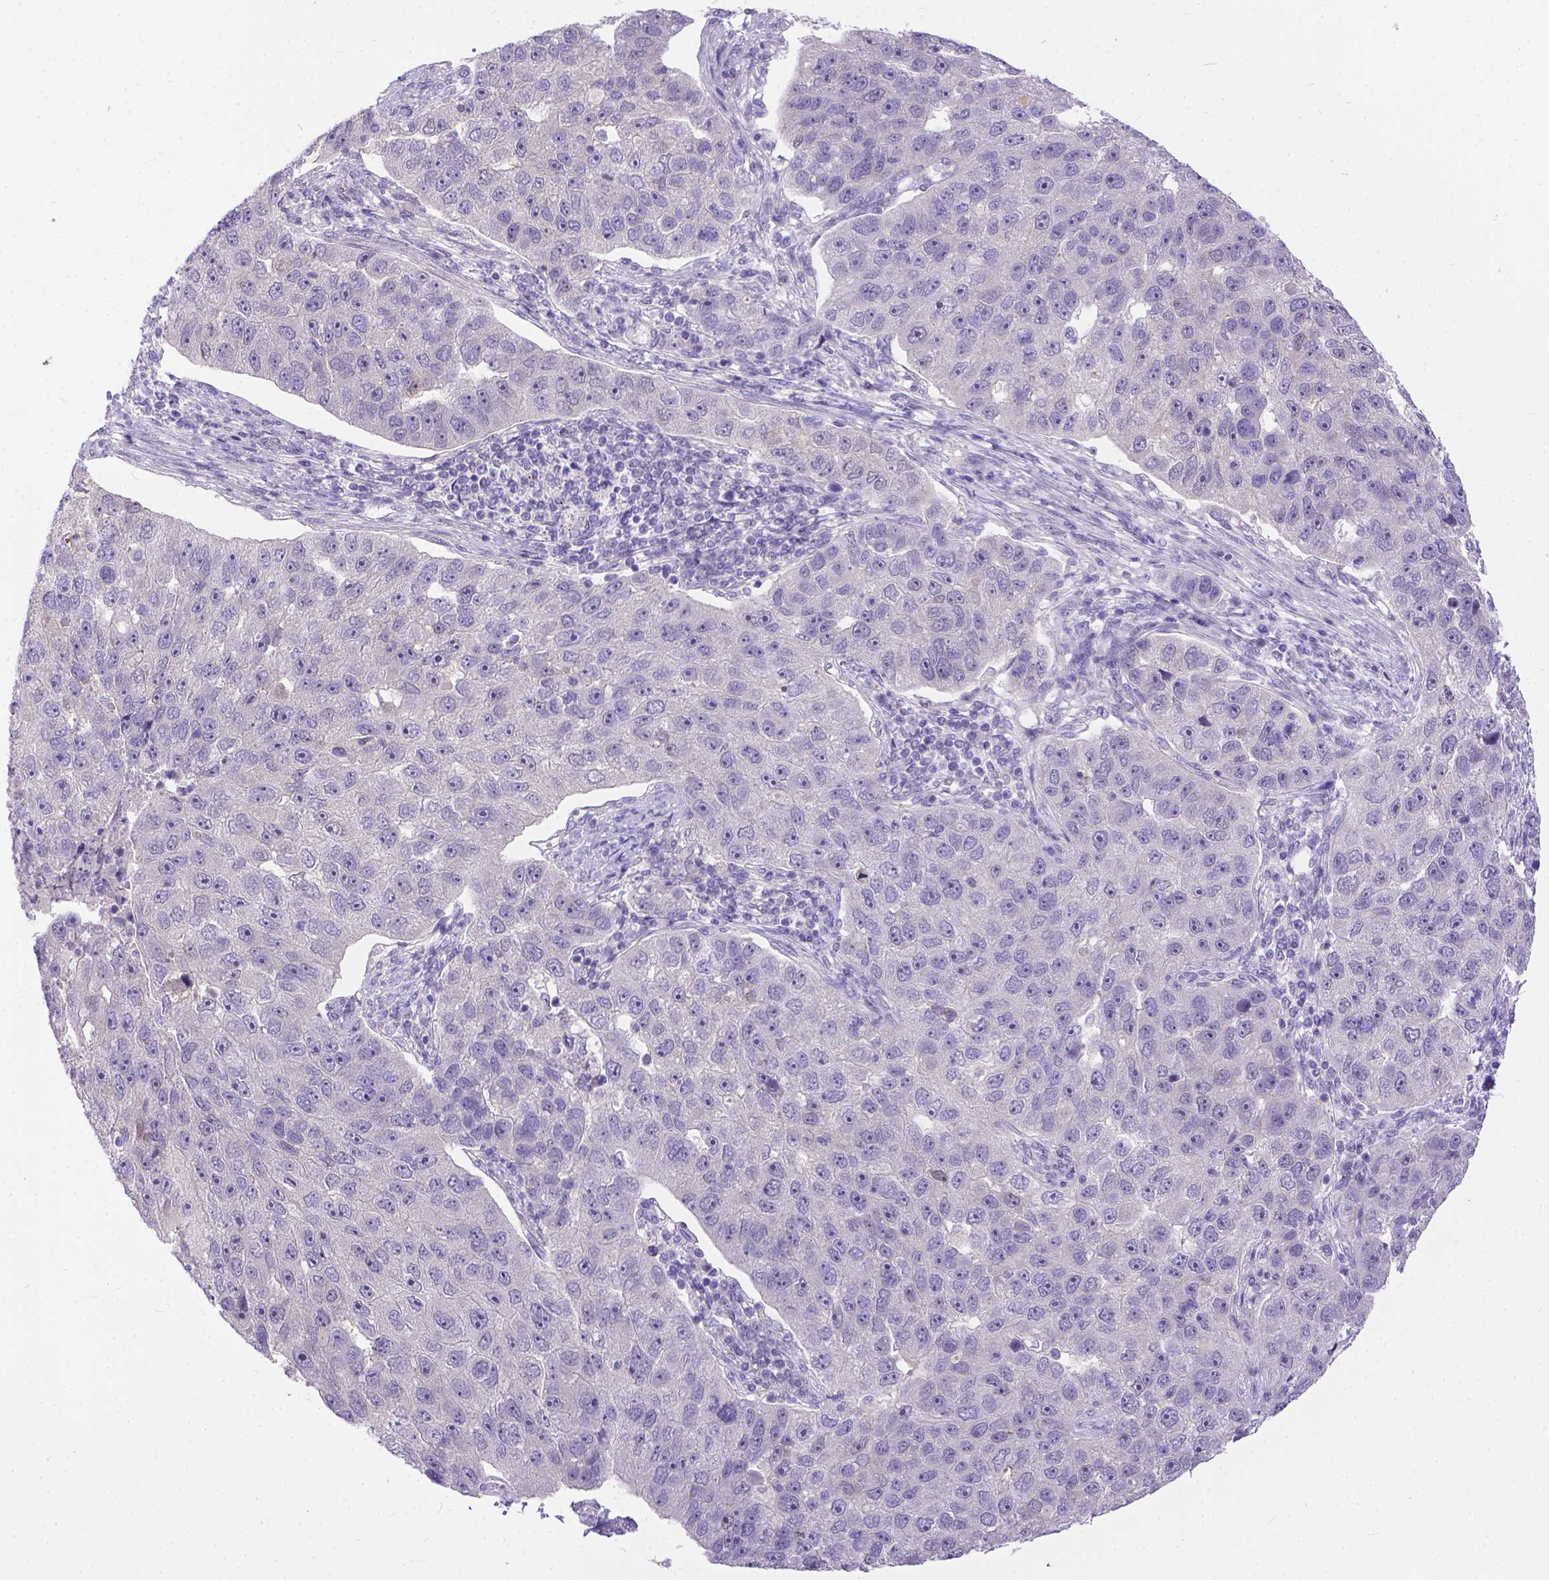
{"staining": {"intensity": "negative", "quantity": "none", "location": "none"}, "tissue": "pancreatic cancer", "cell_type": "Tumor cells", "image_type": "cancer", "snomed": [{"axis": "morphology", "description": "Adenocarcinoma, NOS"}, {"axis": "topography", "description": "Pancreas"}], "caption": "The IHC photomicrograph has no significant positivity in tumor cells of pancreatic cancer (adenocarcinoma) tissue.", "gene": "TTLL6", "patient": {"sex": "female", "age": 61}}